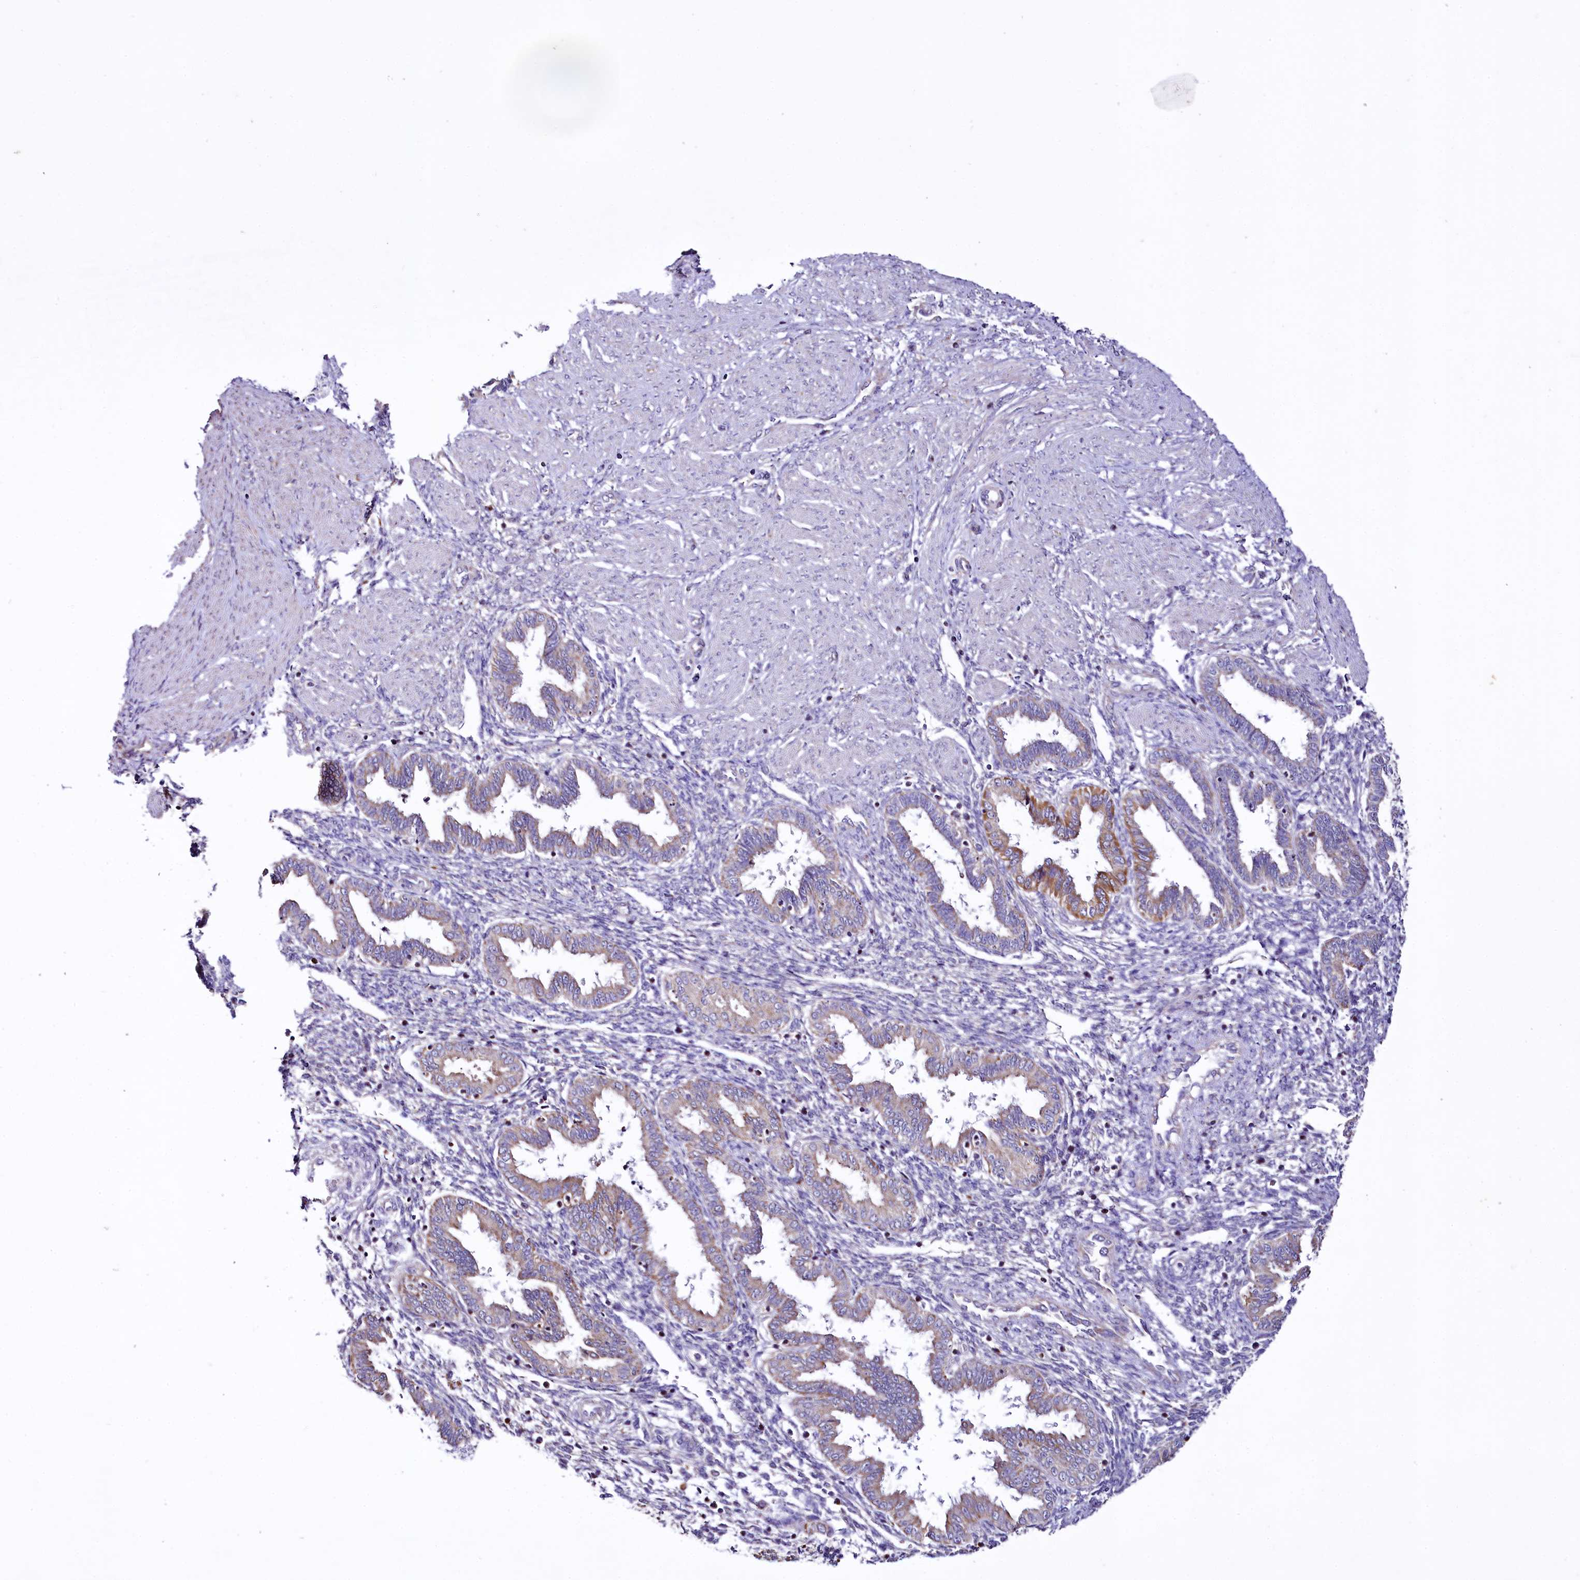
{"staining": {"intensity": "negative", "quantity": "none", "location": "none"}, "tissue": "endometrium", "cell_type": "Cells in endometrial stroma", "image_type": "normal", "snomed": [{"axis": "morphology", "description": "Normal tissue, NOS"}, {"axis": "topography", "description": "Endometrium"}], "caption": "Immunohistochemical staining of benign endometrium shows no significant positivity in cells in endometrial stroma. (DAB (3,3'-diaminobenzidine) immunohistochemistry (IHC) visualized using brightfield microscopy, high magnification).", "gene": "ZNF45", "patient": {"sex": "female", "age": 33}}